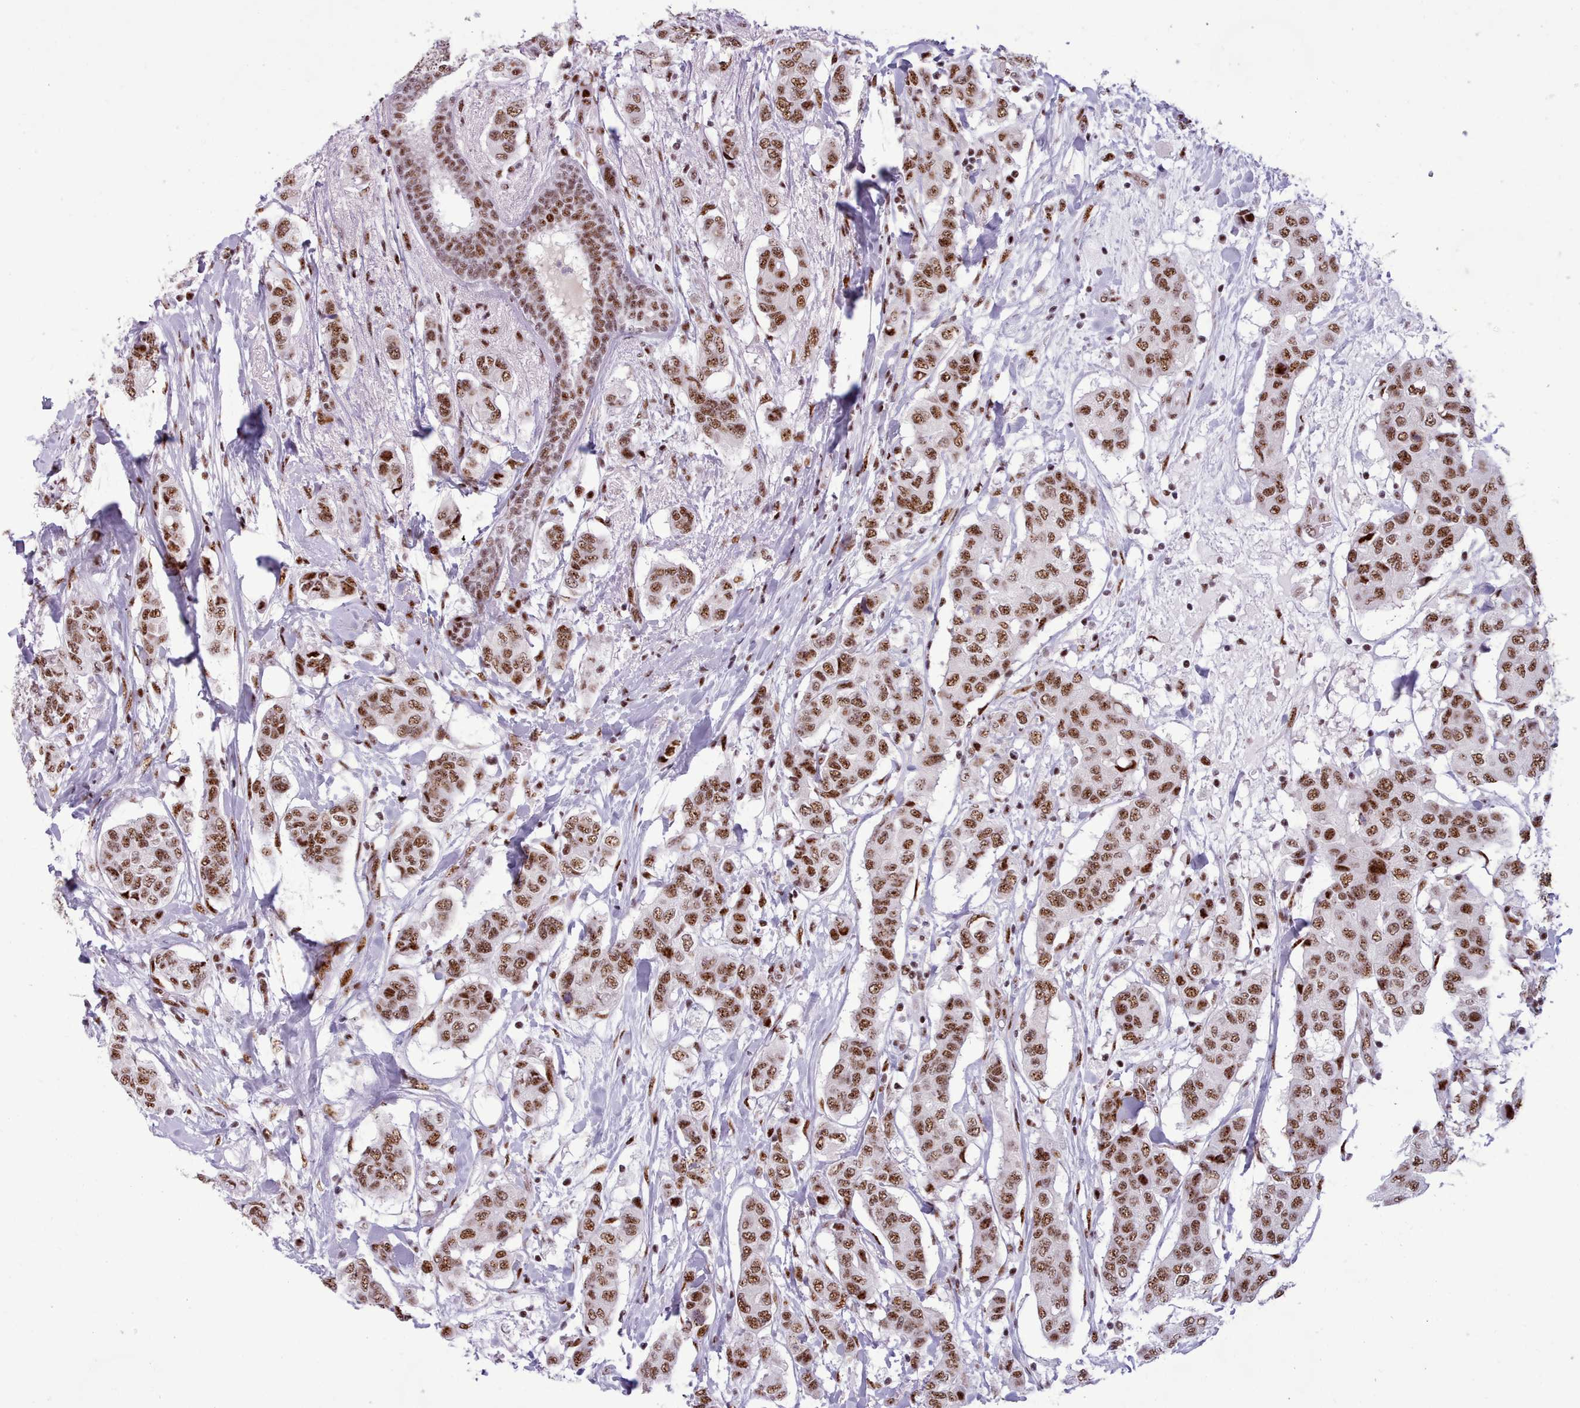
{"staining": {"intensity": "moderate", "quantity": ">75%", "location": "nuclear"}, "tissue": "breast cancer", "cell_type": "Tumor cells", "image_type": "cancer", "snomed": [{"axis": "morphology", "description": "Lobular carcinoma"}, {"axis": "topography", "description": "Breast"}], "caption": "Protein expression analysis of breast cancer (lobular carcinoma) reveals moderate nuclear staining in approximately >75% of tumor cells. (brown staining indicates protein expression, while blue staining denotes nuclei).", "gene": "TMEM35B", "patient": {"sex": "female", "age": 51}}